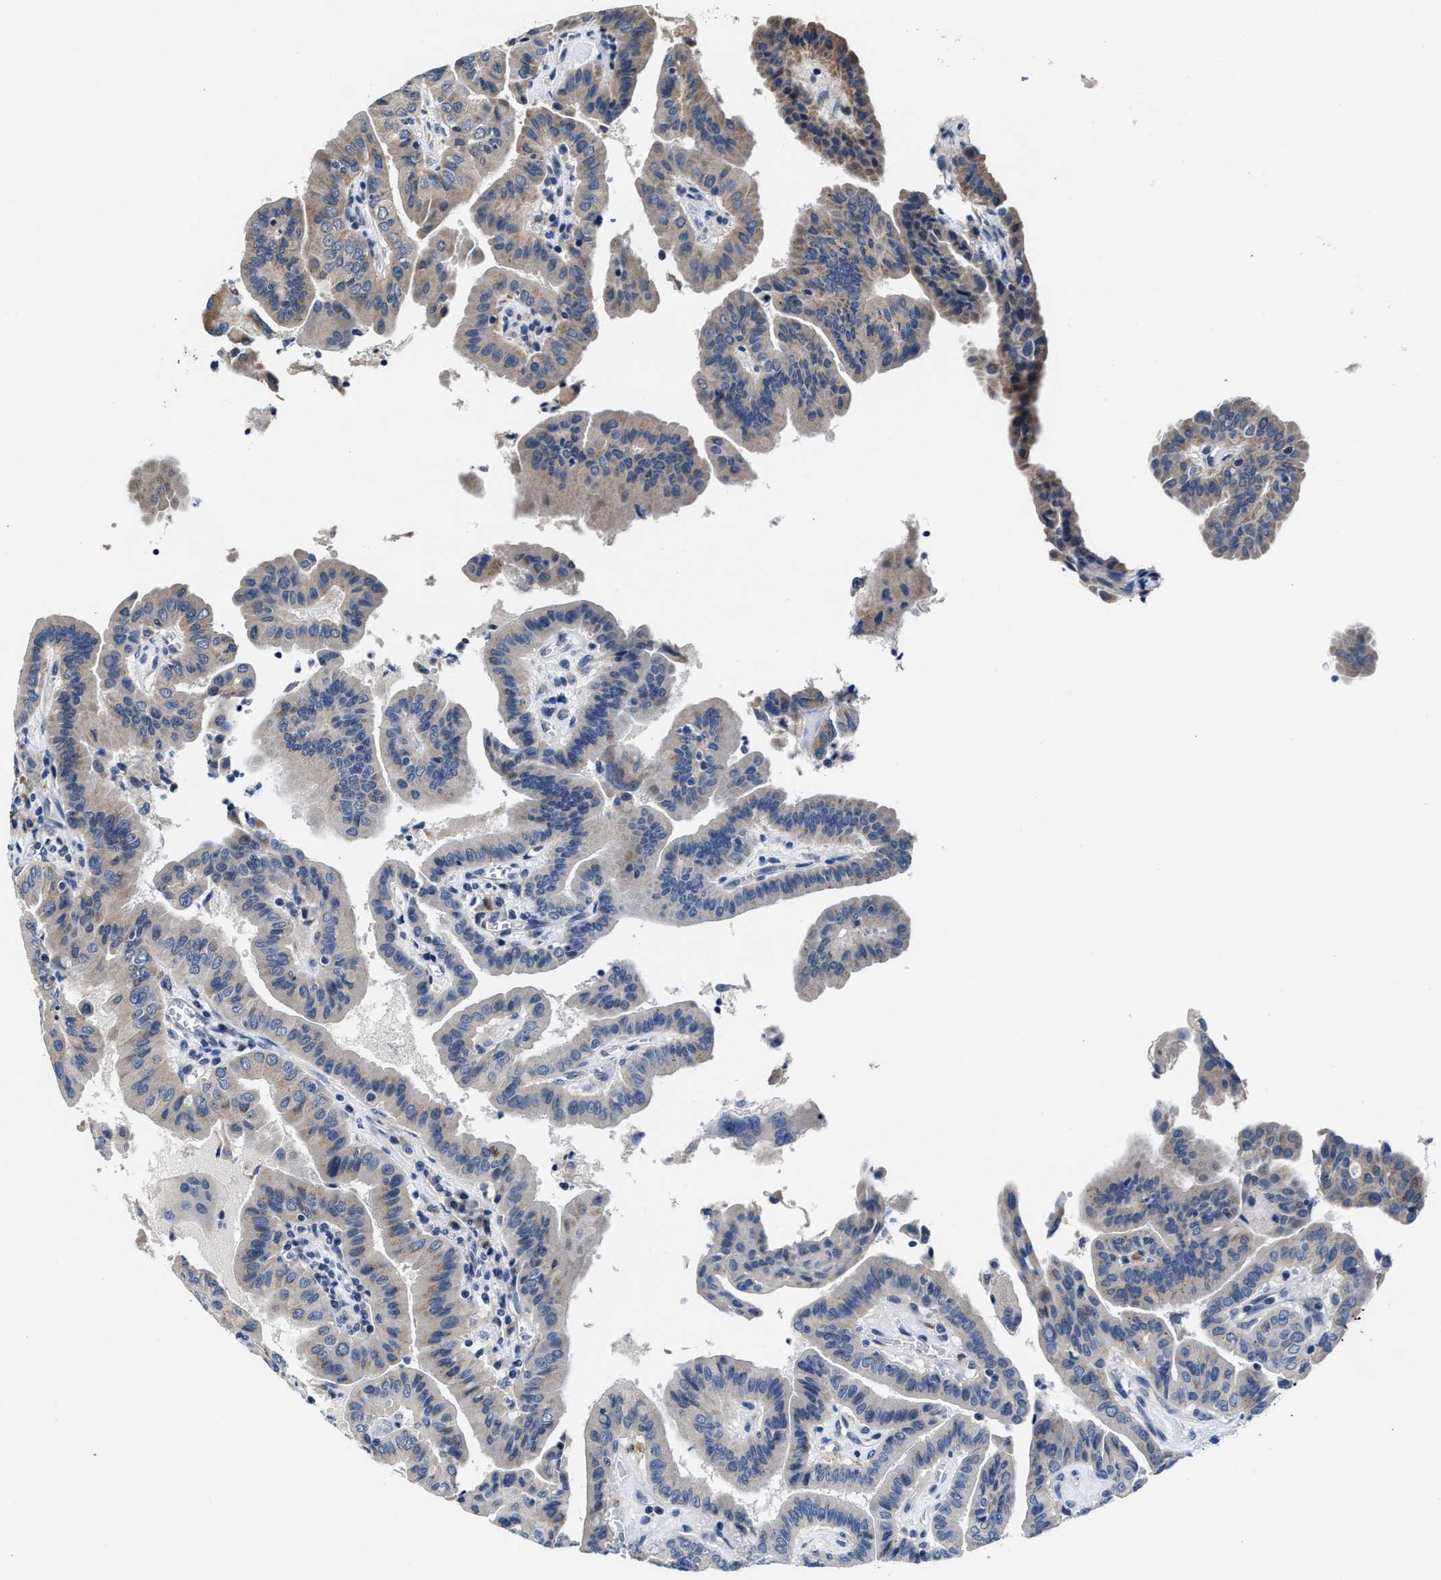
{"staining": {"intensity": "negative", "quantity": "none", "location": "none"}, "tissue": "thyroid cancer", "cell_type": "Tumor cells", "image_type": "cancer", "snomed": [{"axis": "morphology", "description": "Papillary adenocarcinoma, NOS"}, {"axis": "topography", "description": "Thyroid gland"}], "caption": "Protein analysis of thyroid cancer reveals no significant positivity in tumor cells. The staining was performed using DAB to visualize the protein expression in brown, while the nuclei were stained in blue with hematoxylin (Magnification: 20x).", "gene": "TMEM53", "patient": {"sex": "male", "age": 33}}